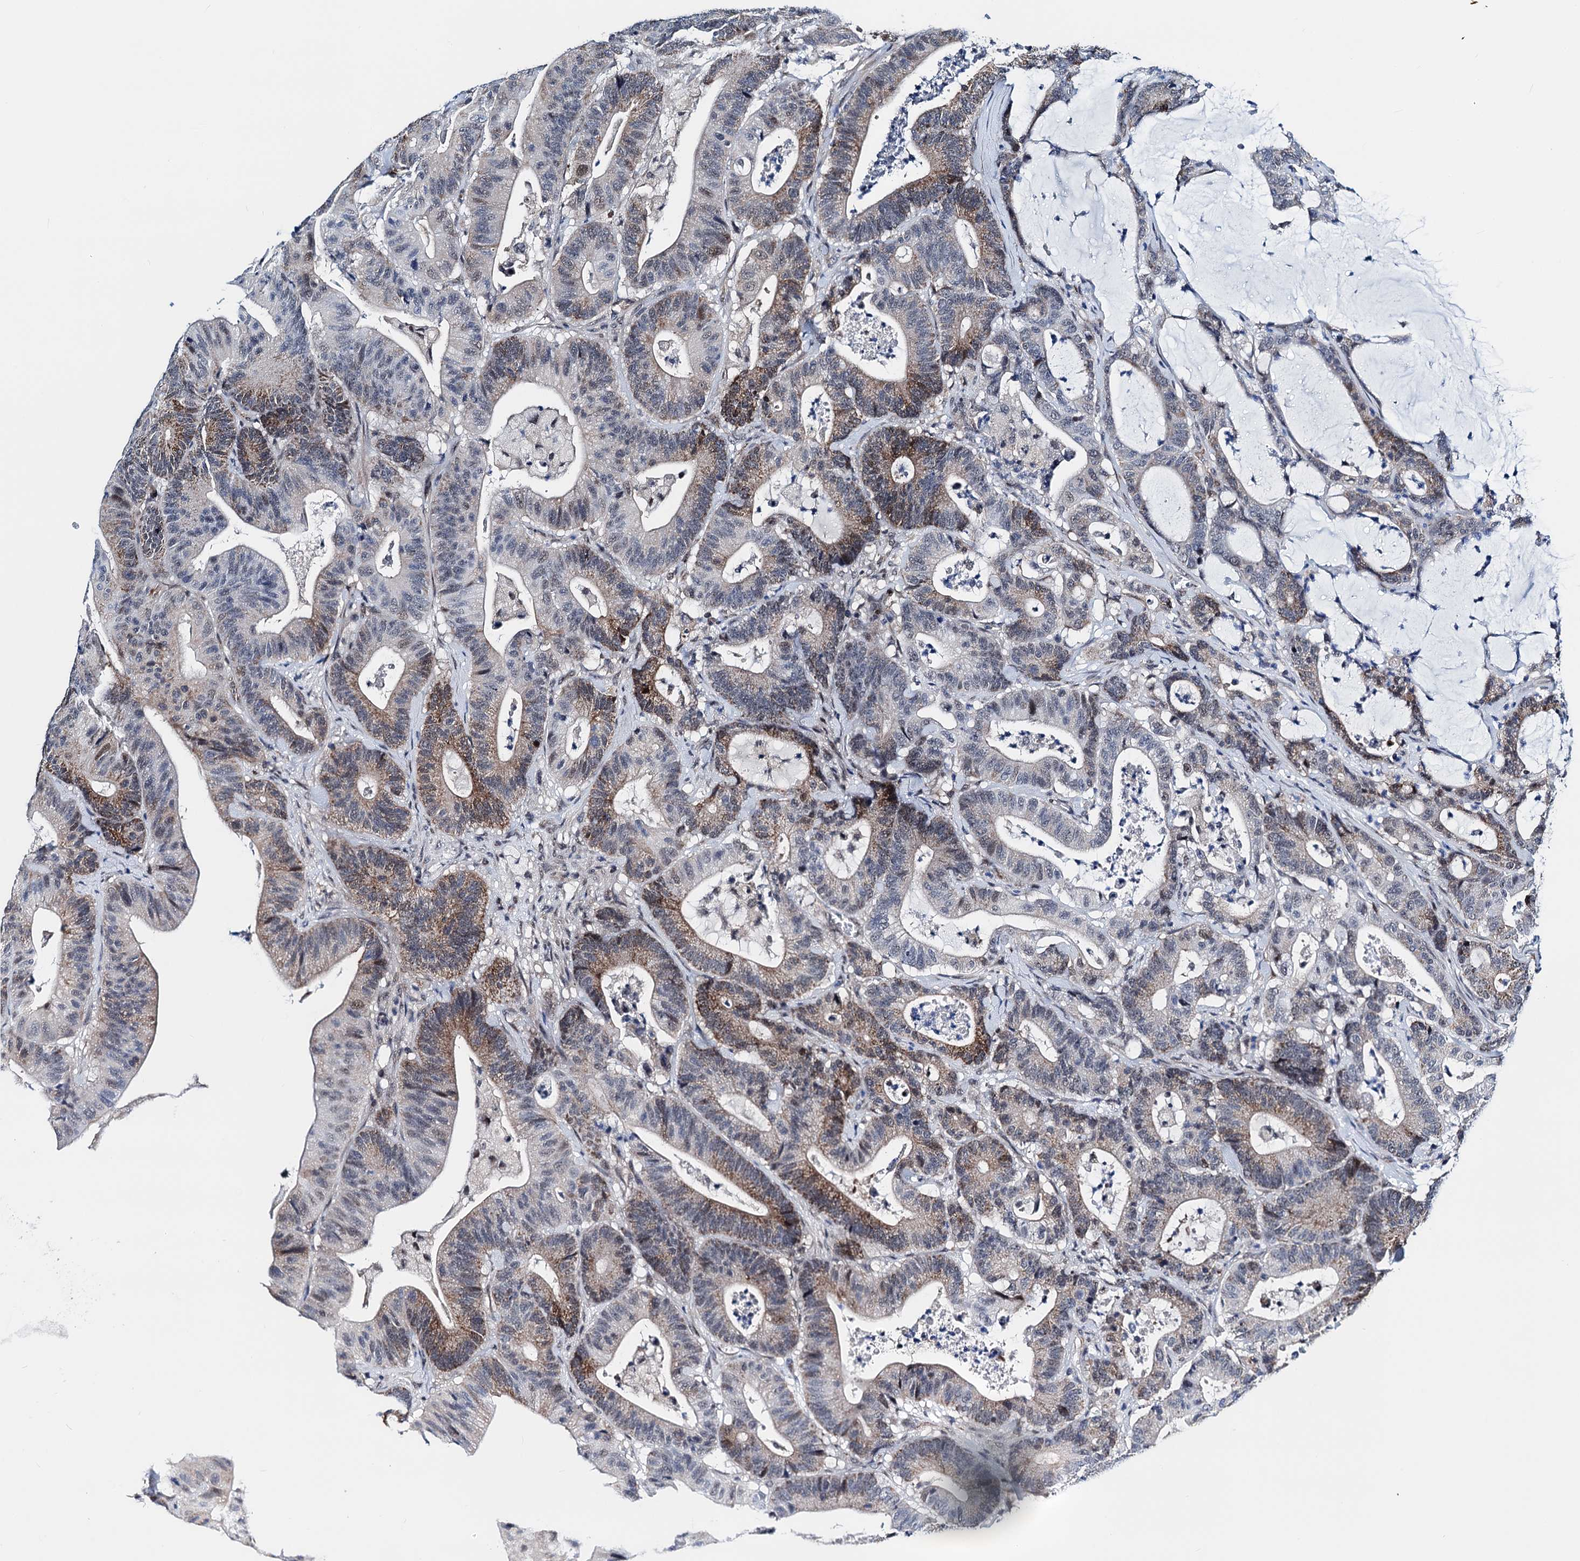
{"staining": {"intensity": "moderate", "quantity": "25%-75%", "location": "cytoplasmic/membranous"}, "tissue": "colorectal cancer", "cell_type": "Tumor cells", "image_type": "cancer", "snomed": [{"axis": "morphology", "description": "Adenocarcinoma, NOS"}, {"axis": "topography", "description": "Colon"}], "caption": "Immunohistochemical staining of human colorectal cancer (adenocarcinoma) demonstrates moderate cytoplasmic/membranous protein expression in approximately 25%-75% of tumor cells.", "gene": "COA4", "patient": {"sex": "female", "age": 84}}